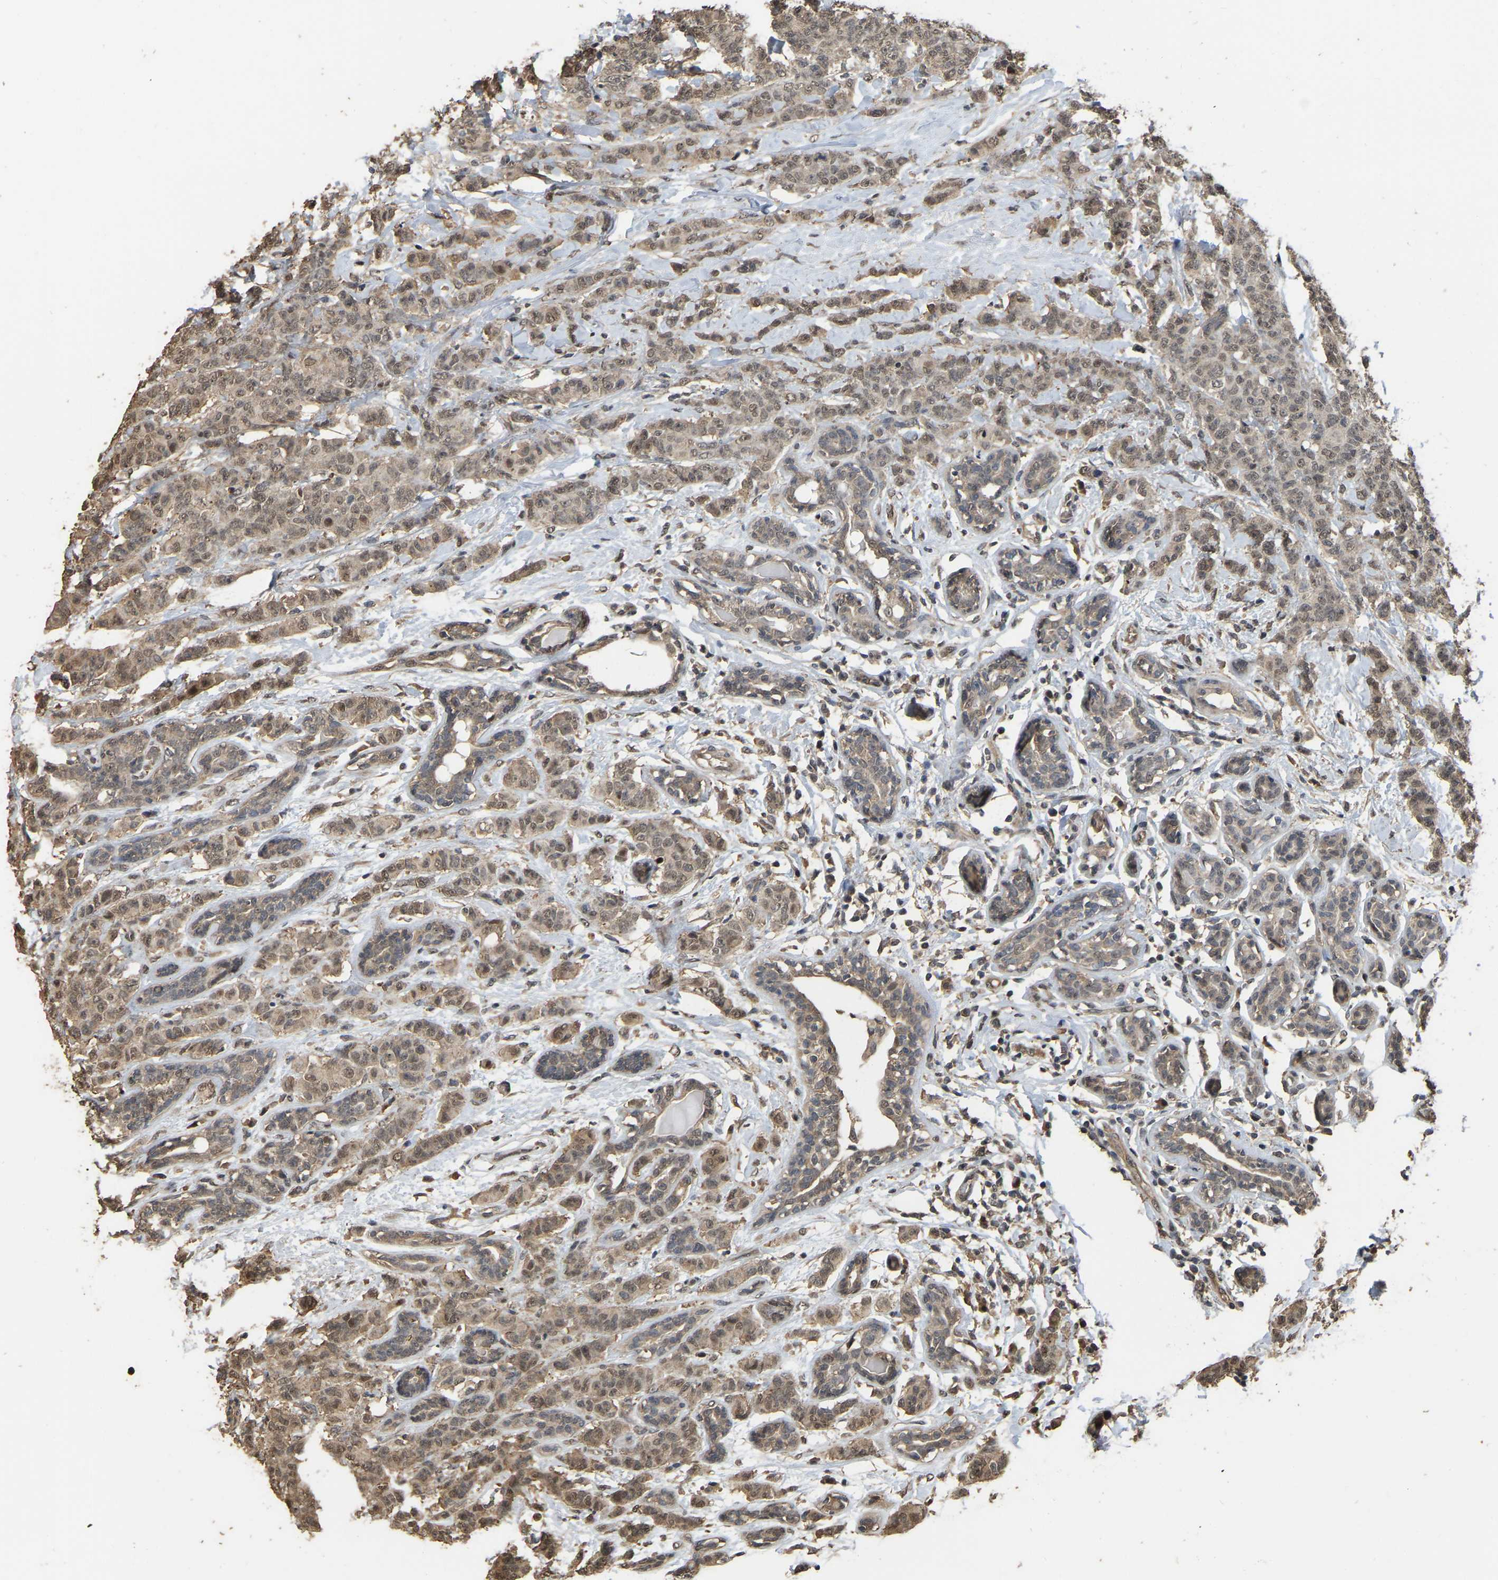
{"staining": {"intensity": "weak", "quantity": ">75%", "location": "cytoplasmic/membranous,nuclear"}, "tissue": "breast cancer", "cell_type": "Tumor cells", "image_type": "cancer", "snomed": [{"axis": "morphology", "description": "Normal tissue, NOS"}, {"axis": "morphology", "description": "Duct carcinoma"}, {"axis": "topography", "description": "Breast"}], "caption": "Breast intraductal carcinoma stained with a brown dye reveals weak cytoplasmic/membranous and nuclear positive expression in approximately >75% of tumor cells.", "gene": "ARHGAP23", "patient": {"sex": "female", "age": 40}}